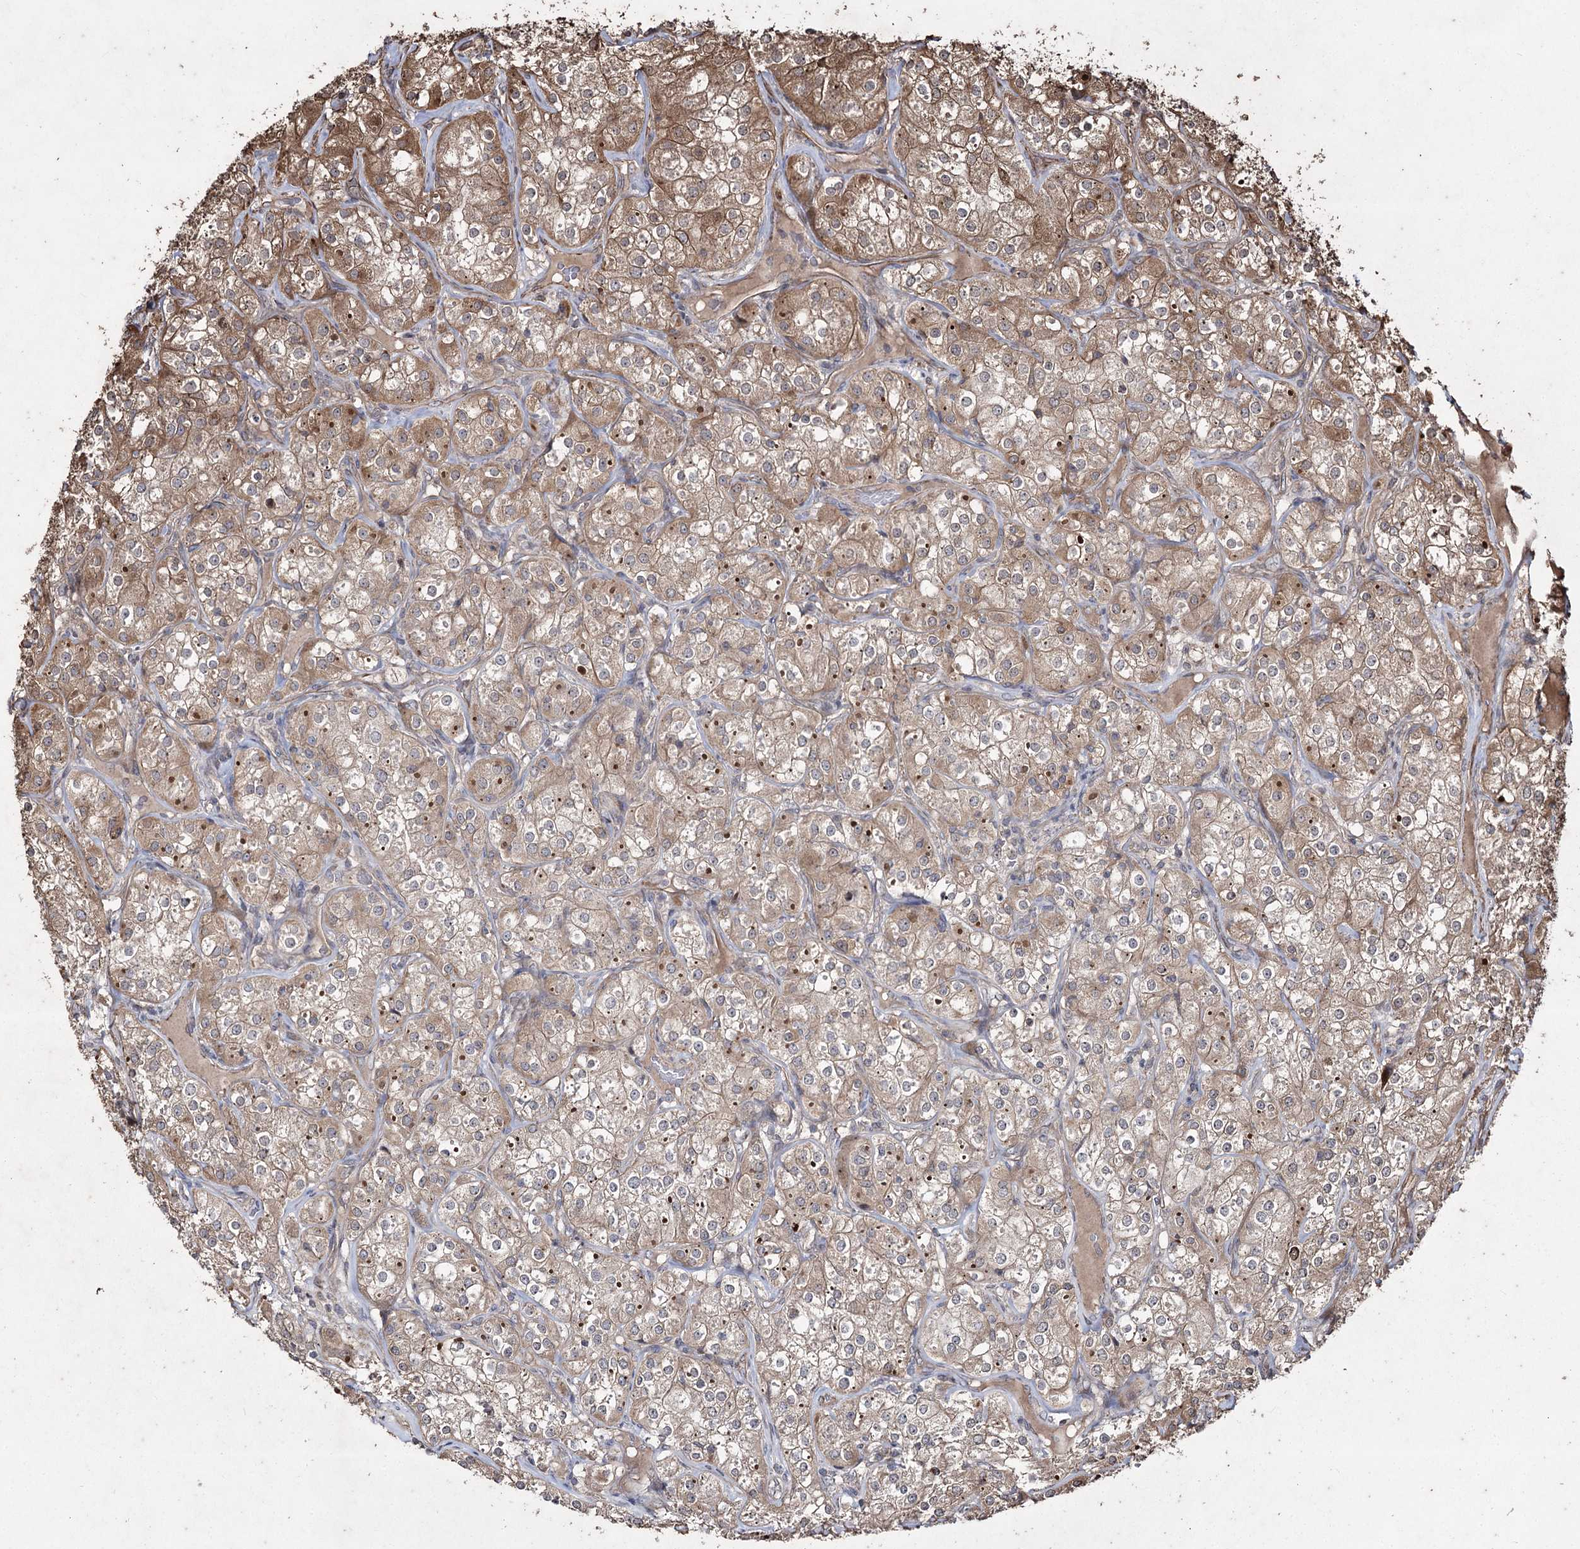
{"staining": {"intensity": "moderate", "quantity": ">75%", "location": "cytoplasmic/membranous"}, "tissue": "renal cancer", "cell_type": "Tumor cells", "image_type": "cancer", "snomed": [{"axis": "morphology", "description": "Adenocarcinoma, NOS"}, {"axis": "topography", "description": "Kidney"}], "caption": "Immunohistochemistry (IHC) of renal cancer (adenocarcinoma) demonstrates medium levels of moderate cytoplasmic/membranous positivity in about >75% of tumor cells.", "gene": "PRC1", "patient": {"sex": "male", "age": 77}}